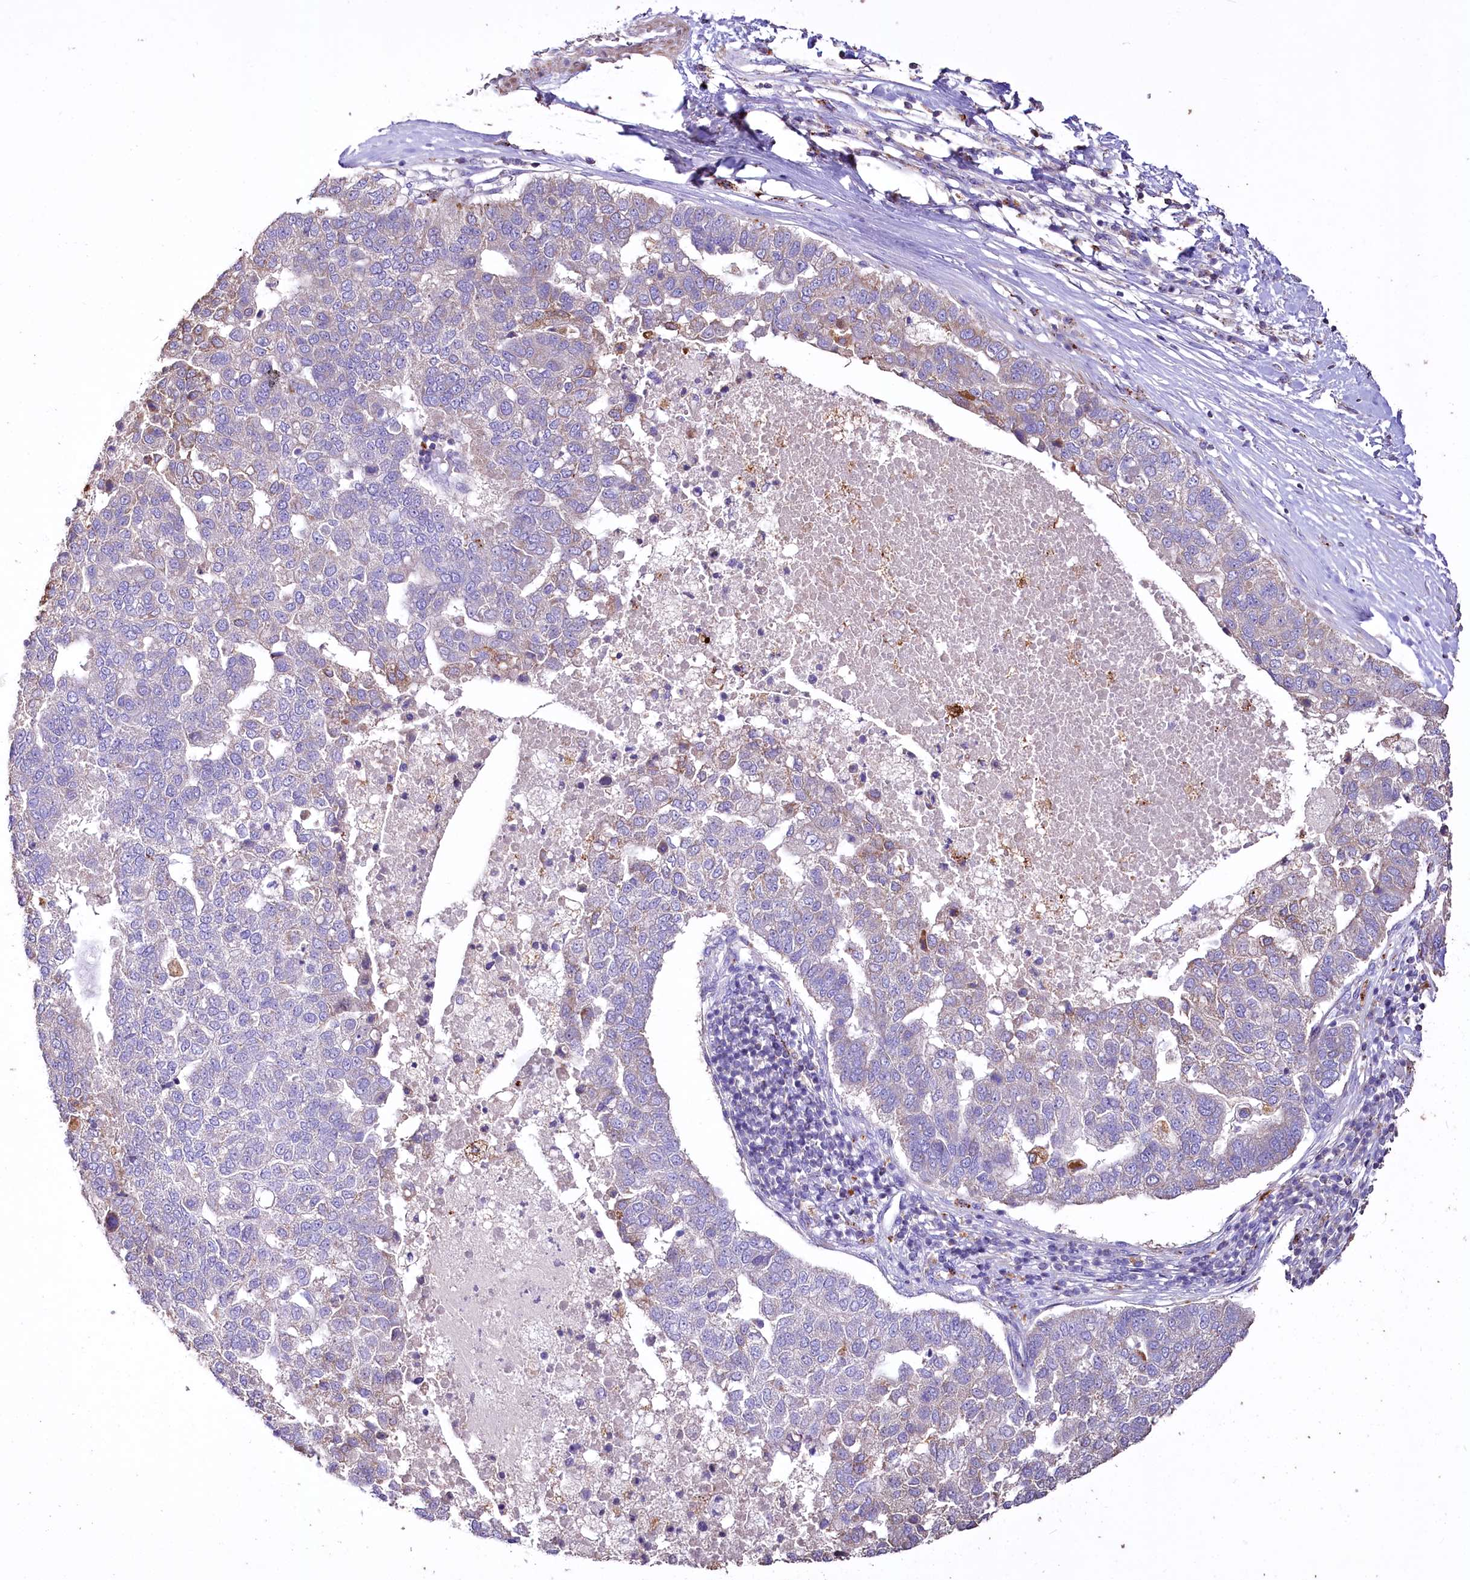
{"staining": {"intensity": "negative", "quantity": "none", "location": "none"}, "tissue": "pancreatic cancer", "cell_type": "Tumor cells", "image_type": "cancer", "snomed": [{"axis": "morphology", "description": "Adenocarcinoma, NOS"}, {"axis": "topography", "description": "Pancreas"}], "caption": "High magnification brightfield microscopy of pancreatic cancer stained with DAB (brown) and counterstained with hematoxylin (blue): tumor cells show no significant expression. (DAB (3,3'-diaminobenzidine) immunohistochemistry (IHC), high magnification).", "gene": "PTER", "patient": {"sex": "female", "age": 61}}